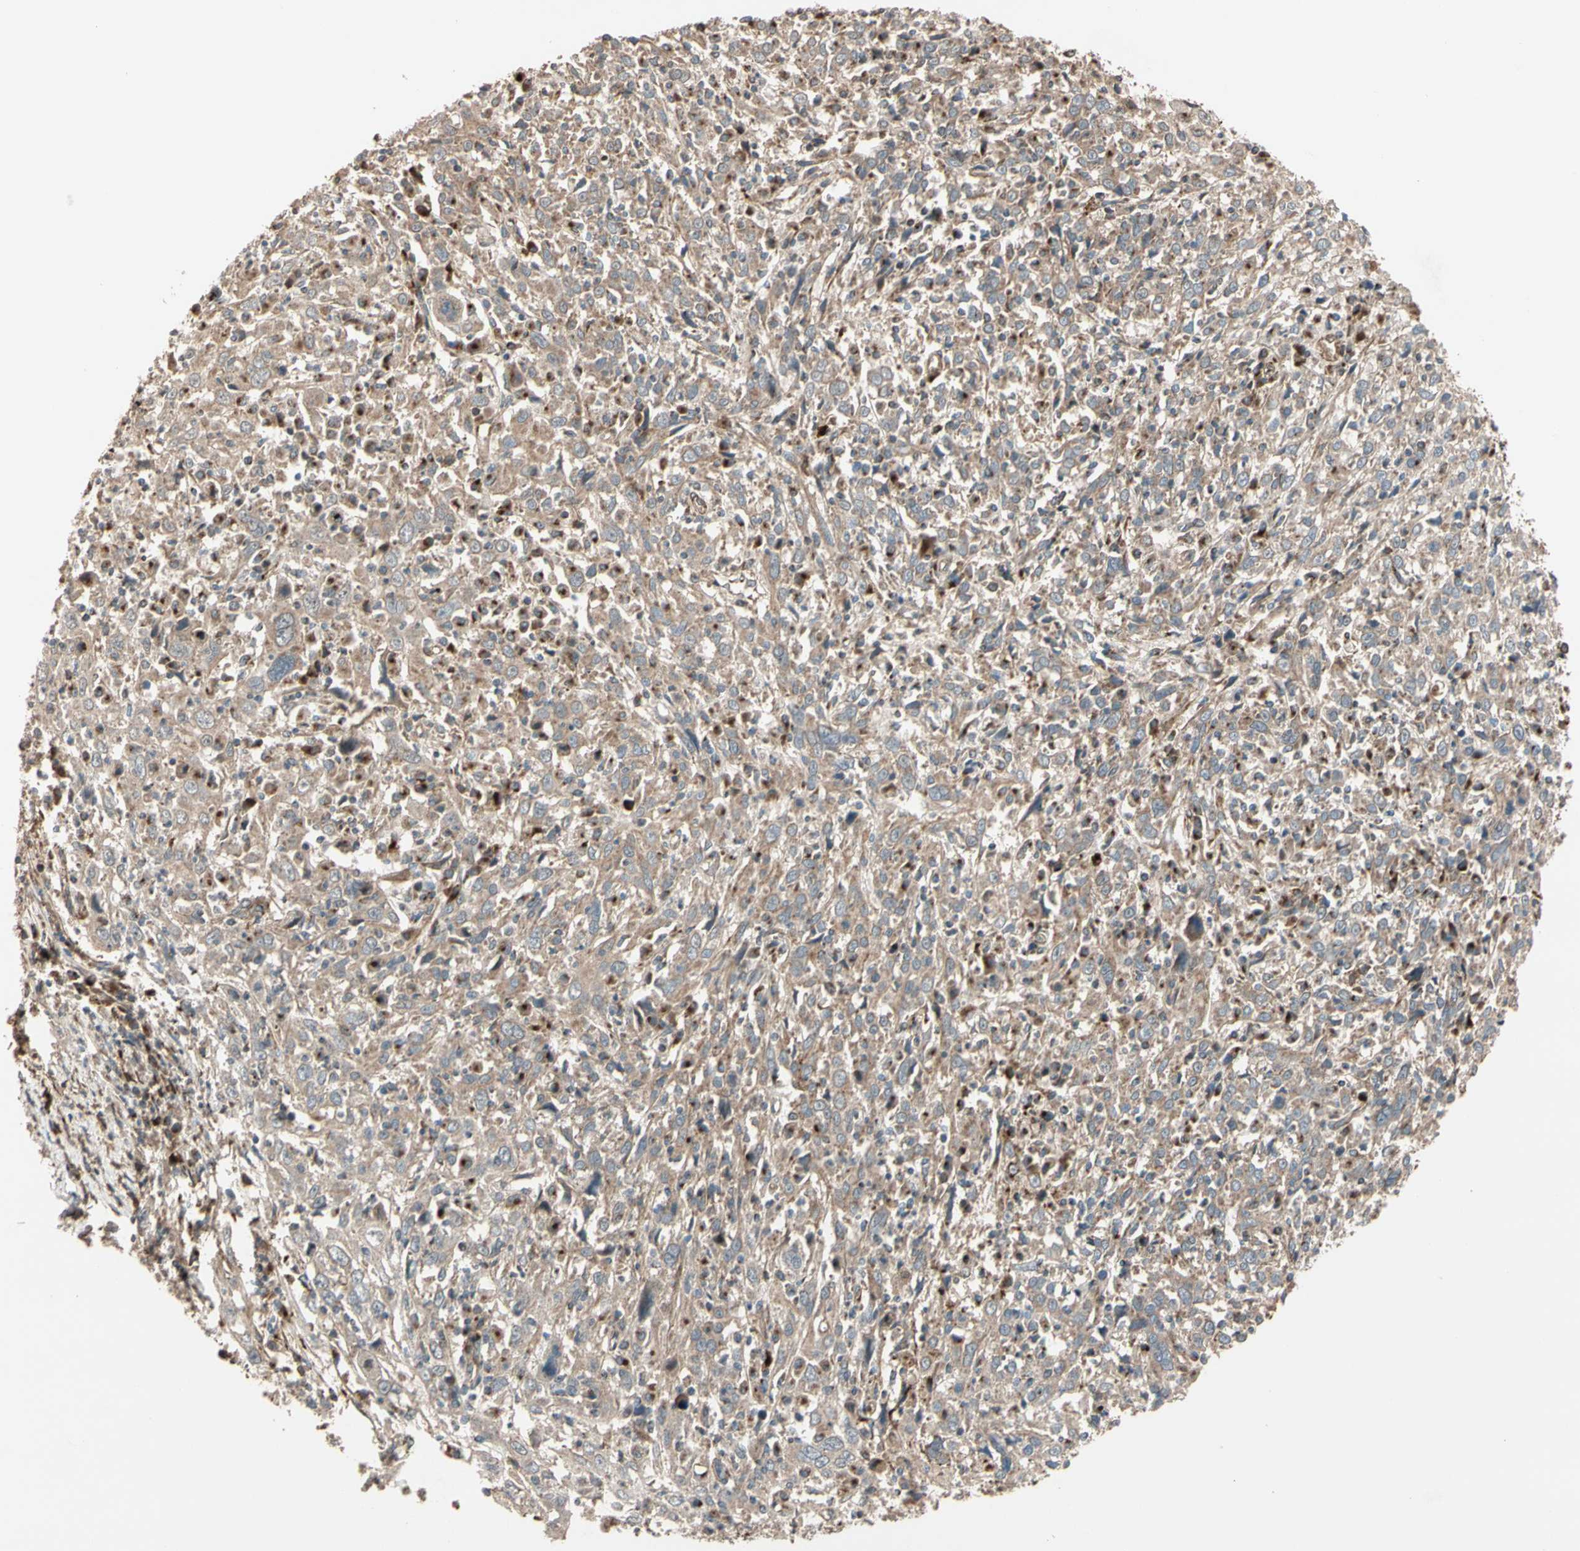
{"staining": {"intensity": "weak", "quantity": ">75%", "location": "cytoplasmic/membranous"}, "tissue": "cervical cancer", "cell_type": "Tumor cells", "image_type": "cancer", "snomed": [{"axis": "morphology", "description": "Squamous cell carcinoma, NOS"}, {"axis": "topography", "description": "Cervix"}], "caption": "Human cervical cancer (squamous cell carcinoma) stained with a protein marker demonstrates weak staining in tumor cells.", "gene": "GCK", "patient": {"sex": "female", "age": 46}}